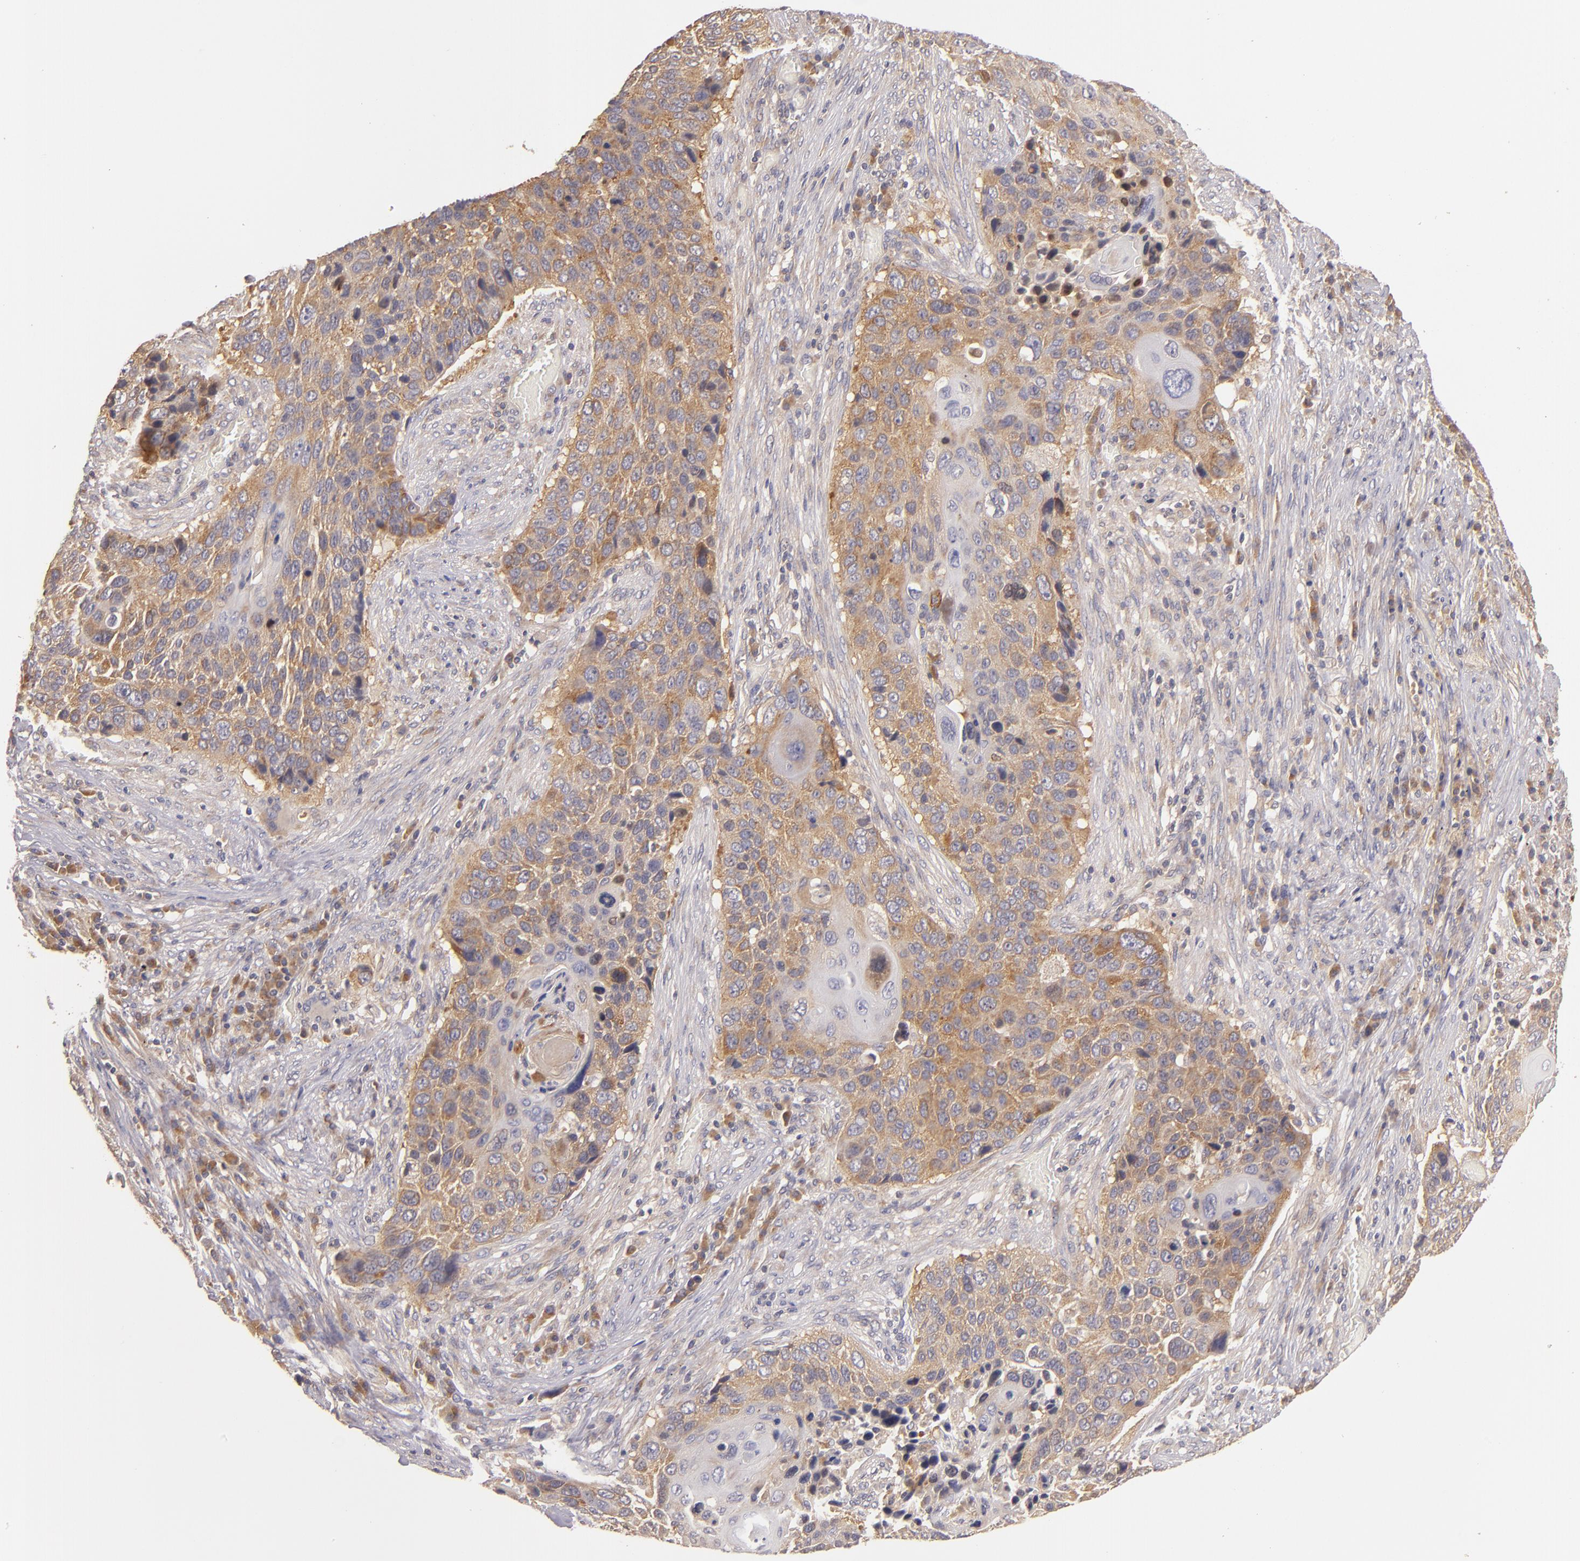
{"staining": {"intensity": "moderate", "quantity": ">75%", "location": "cytoplasmic/membranous"}, "tissue": "lung cancer", "cell_type": "Tumor cells", "image_type": "cancer", "snomed": [{"axis": "morphology", "description": "Squamous cell carcinoma, NOS"}, {"axis": "topography", "description": "Lung"}], "caption": "Moderate cytoplasmic/membranous positivity is identified in about >75% of tumor cells in lung cancer (squamous cell carcinoma). (DAB IHC with brightfield microscopy, high magnification).", "gene": "UPF3B", "patient": {"sex": "male", "age": 68}}